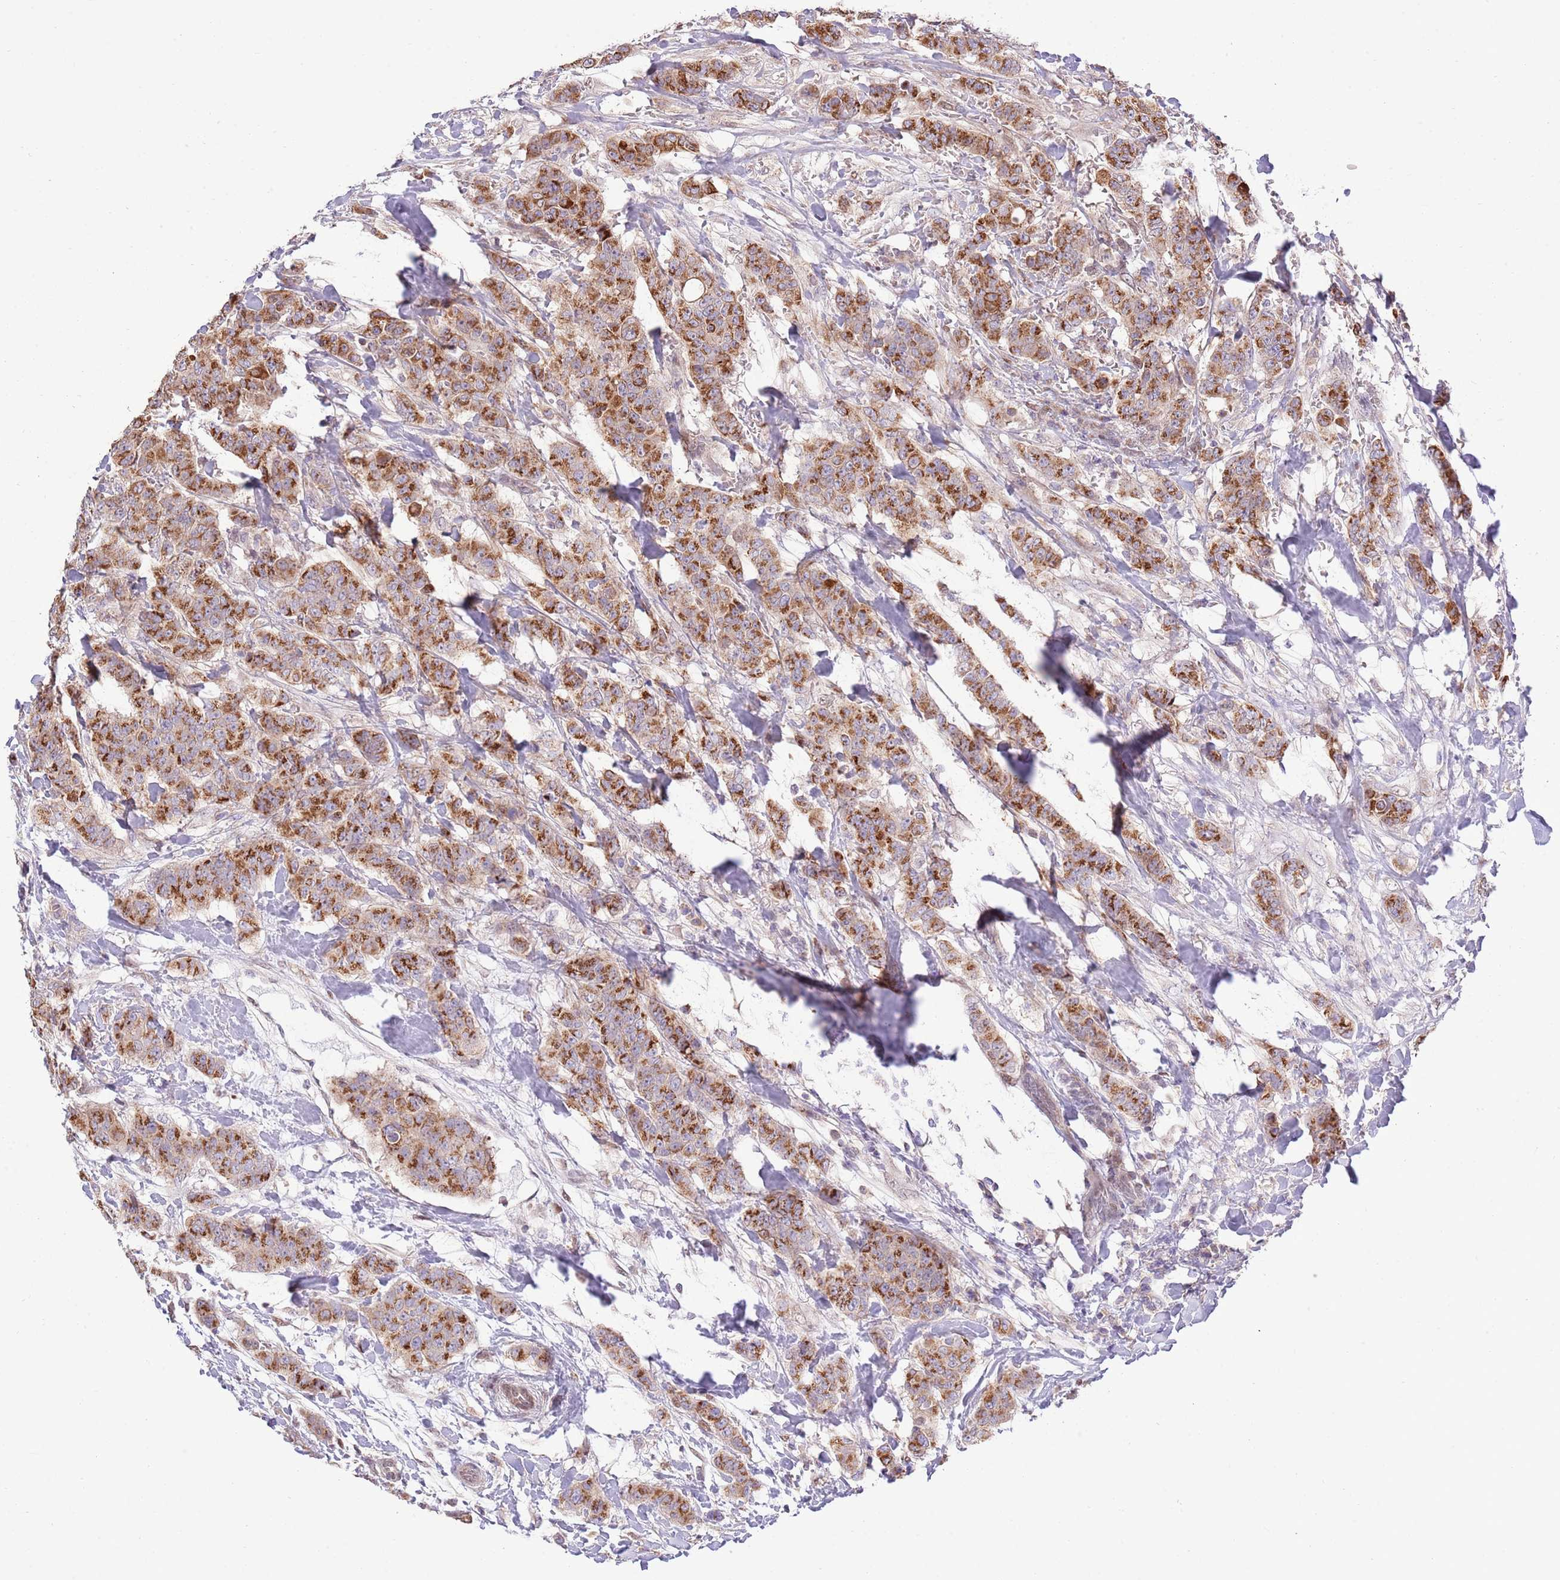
{"staining": {"intensity": "strong", "quantity": ">75%", "location": "cytoplasmic/membranous"}, "tissue": "breast cancer", "cell_type": "Tumor cells", "image_type": "cancer", "snomed": [{"axis": "morphology", "description": "Duct carcinoma"}, {"axis": "topography", "description": "Breast"}], "caption": "Human invasive ductal carcinoma (breast) stained for a protein (brown) displays strong cytoplasmic/membranous positive staining in approximately >75% of tumor cells.", "gene": "ARL2BP", "patient": {"sex": "female", "age": 40}}